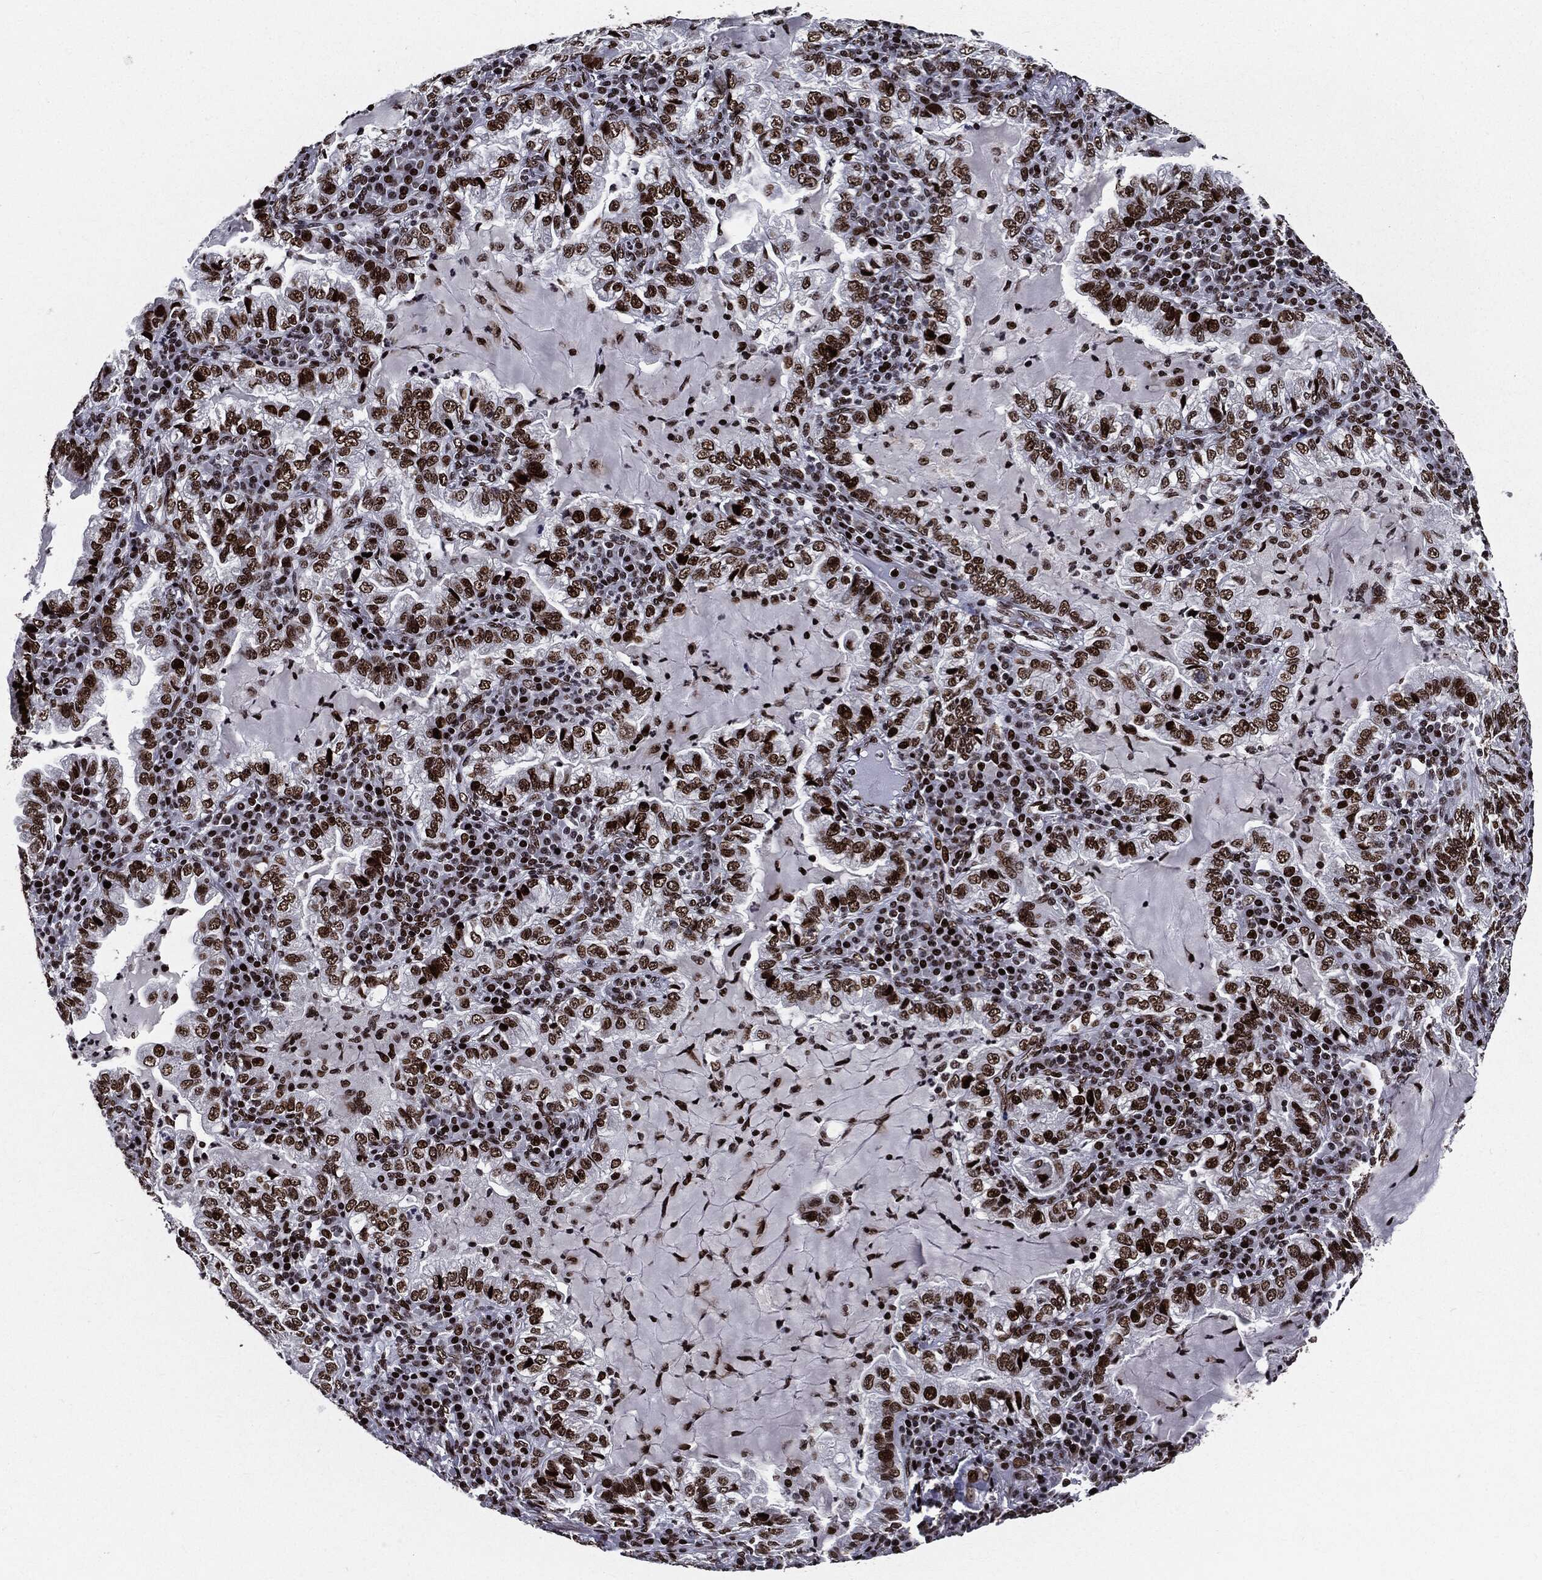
{"staining": {"intensity": "moderate", "quantity": ">75%", "location": "nuclear"}, "tissue": "lung cancer", "cell_type": "Tumor cells", "image_type": "cancer", "snomed": [{"axis": "morphology", "description": "Adenocarcinoma, NOS"}, {"axis": "topography", "description": "Lung"}], "caption": "Immunohistochemistry (DAB) staining of human adenocarcinoma (lung) demonstrates moderate nuclear protein staining in approximately >75% of tumor cells.", "gene": "ZFP91", "patient": {"sex": "female", "age": 73}}